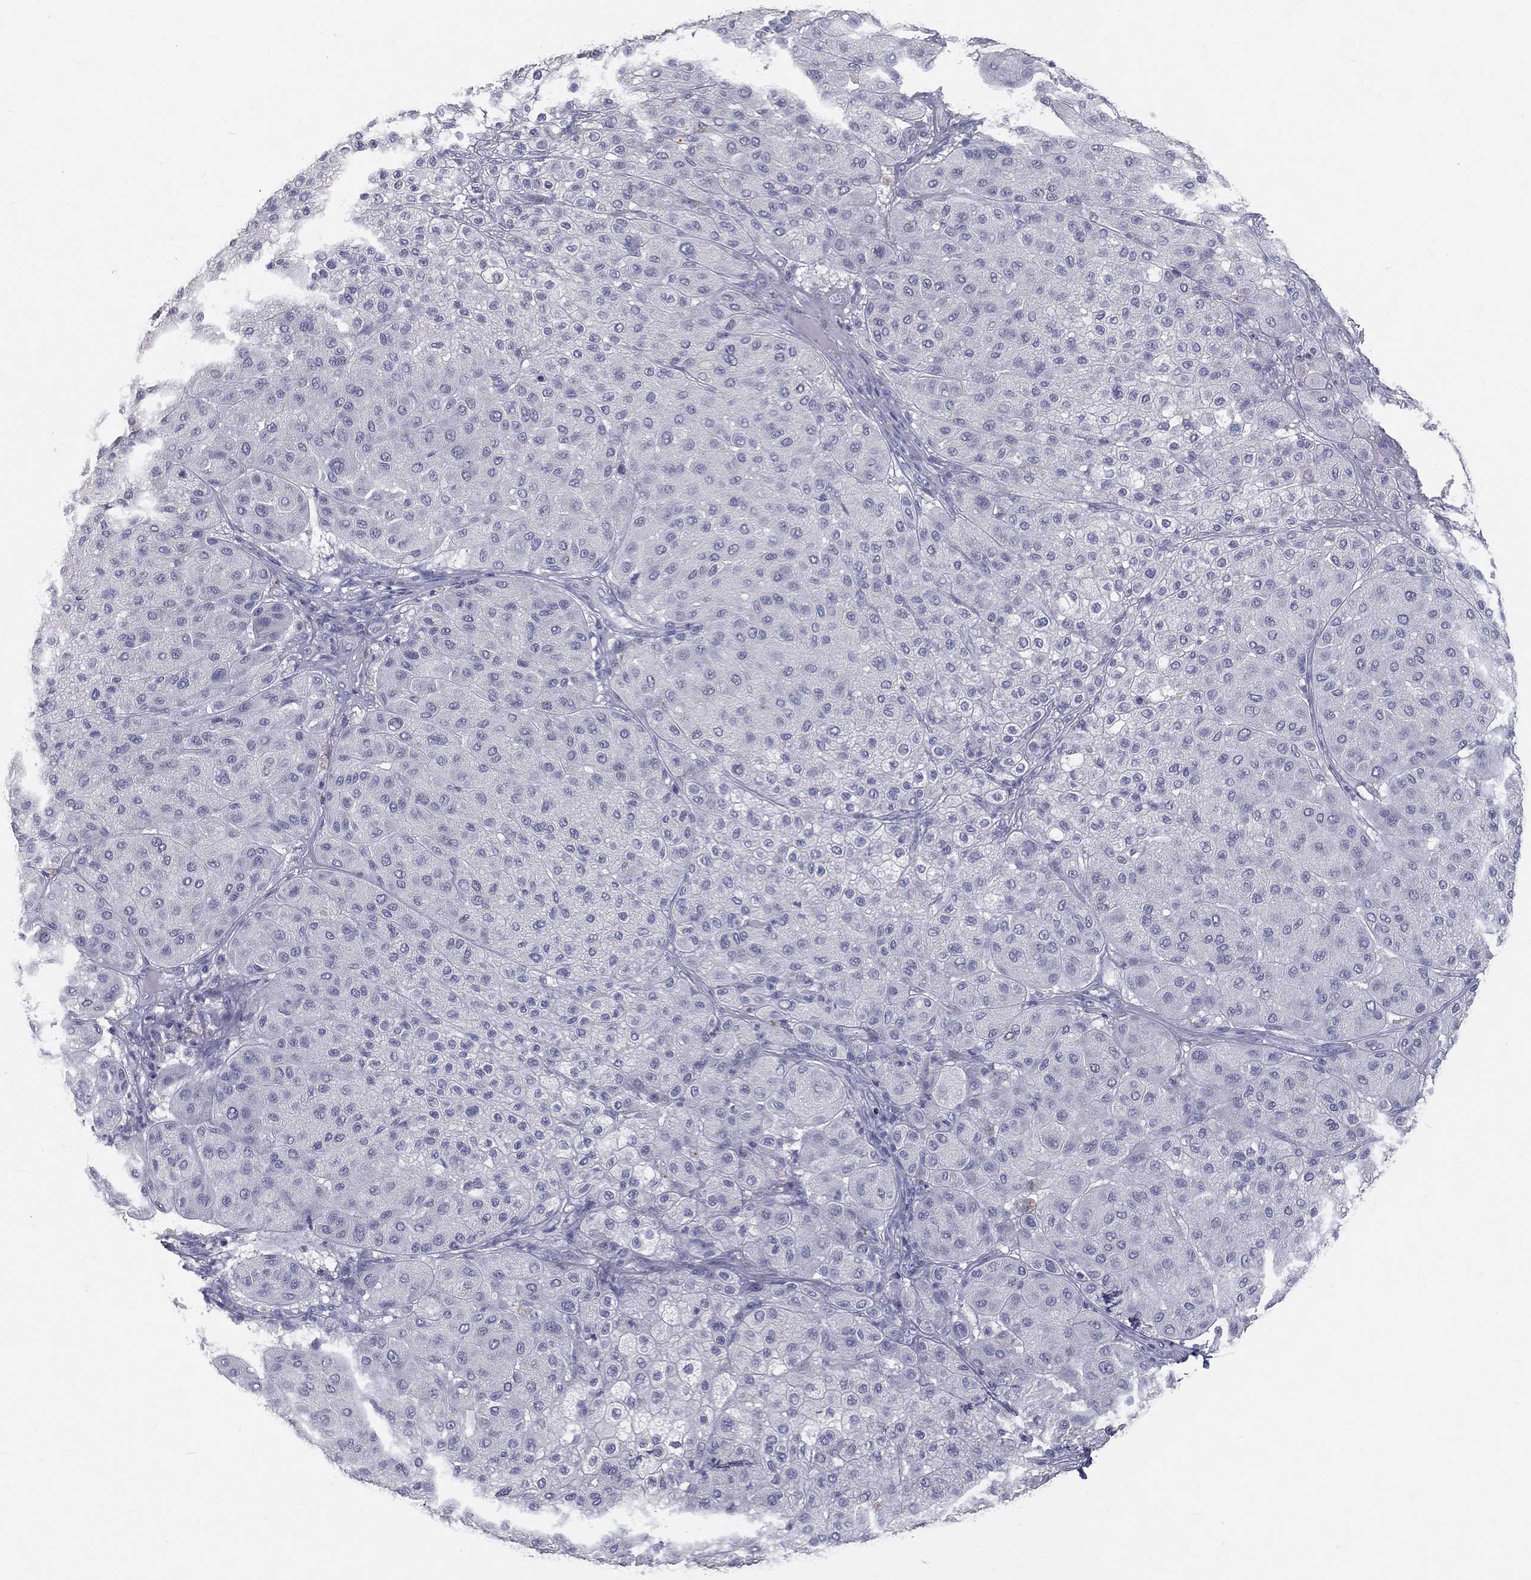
{"staining": {"intensity": "negative", "quantity": "none", "location": "none"}, "tissue": "melanoma", "cell_type": "Tumor cells", "image_type": "cancer", "snomed": [{"axis": "morphology", "description": "Malignant melanoma, Metastatic site"}, {"axis": "topography", "description": "Smooth muscle"}], "caption": "Immunohistochemistry (IHC) histopathology image of malignant melanoma (metastatic site) stained for a protein (brown), which displays no expression in tumor cells. (DAB immunohistochemistry (IHC) with hematoxylin counter stain).", "gene": "TFPI2", "patient": {"sex": "male", "age": 41}}